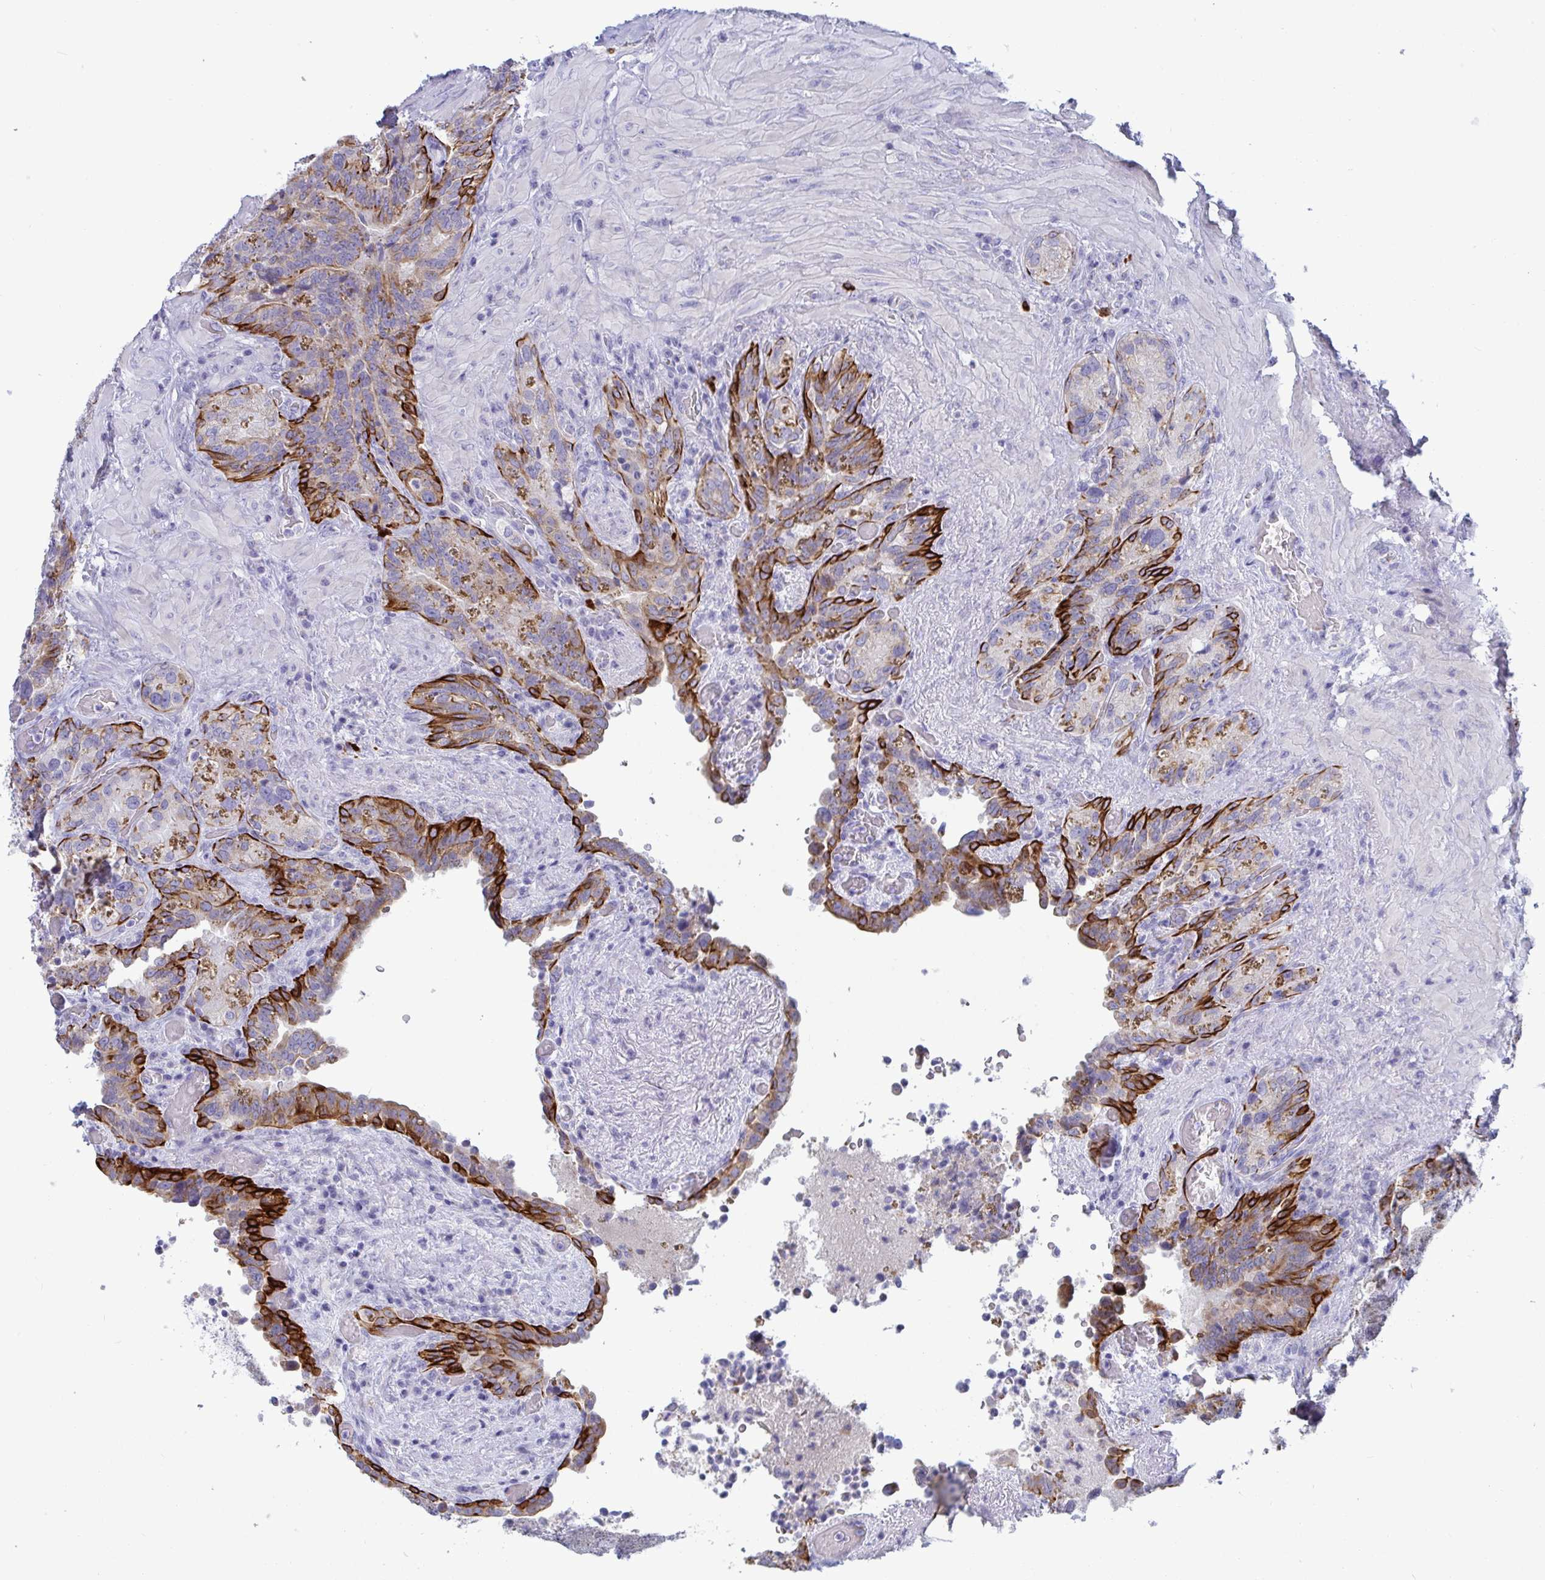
{"staining": {"intensity": "strong", "quantity": "25%-75%", "location": "cytoplasmic/membranous"}, "tissue": "seminal vesicle", "cell_type": "Glandular cells", "image_type": "normal", "snomed": [{"axis": "morphology", "description": "Normal tissue, NOS"}, {"axis": "topography", "description": "Seminal veicle"}], "caption": "Human seminal vesicle stained for a protein (brown) displays strong cytoplasmic/membranous positive staining in about 25%-75% of glandular cells.", "gene": "TAS2R38", "patient": {"sex": "male", "age": 68}}